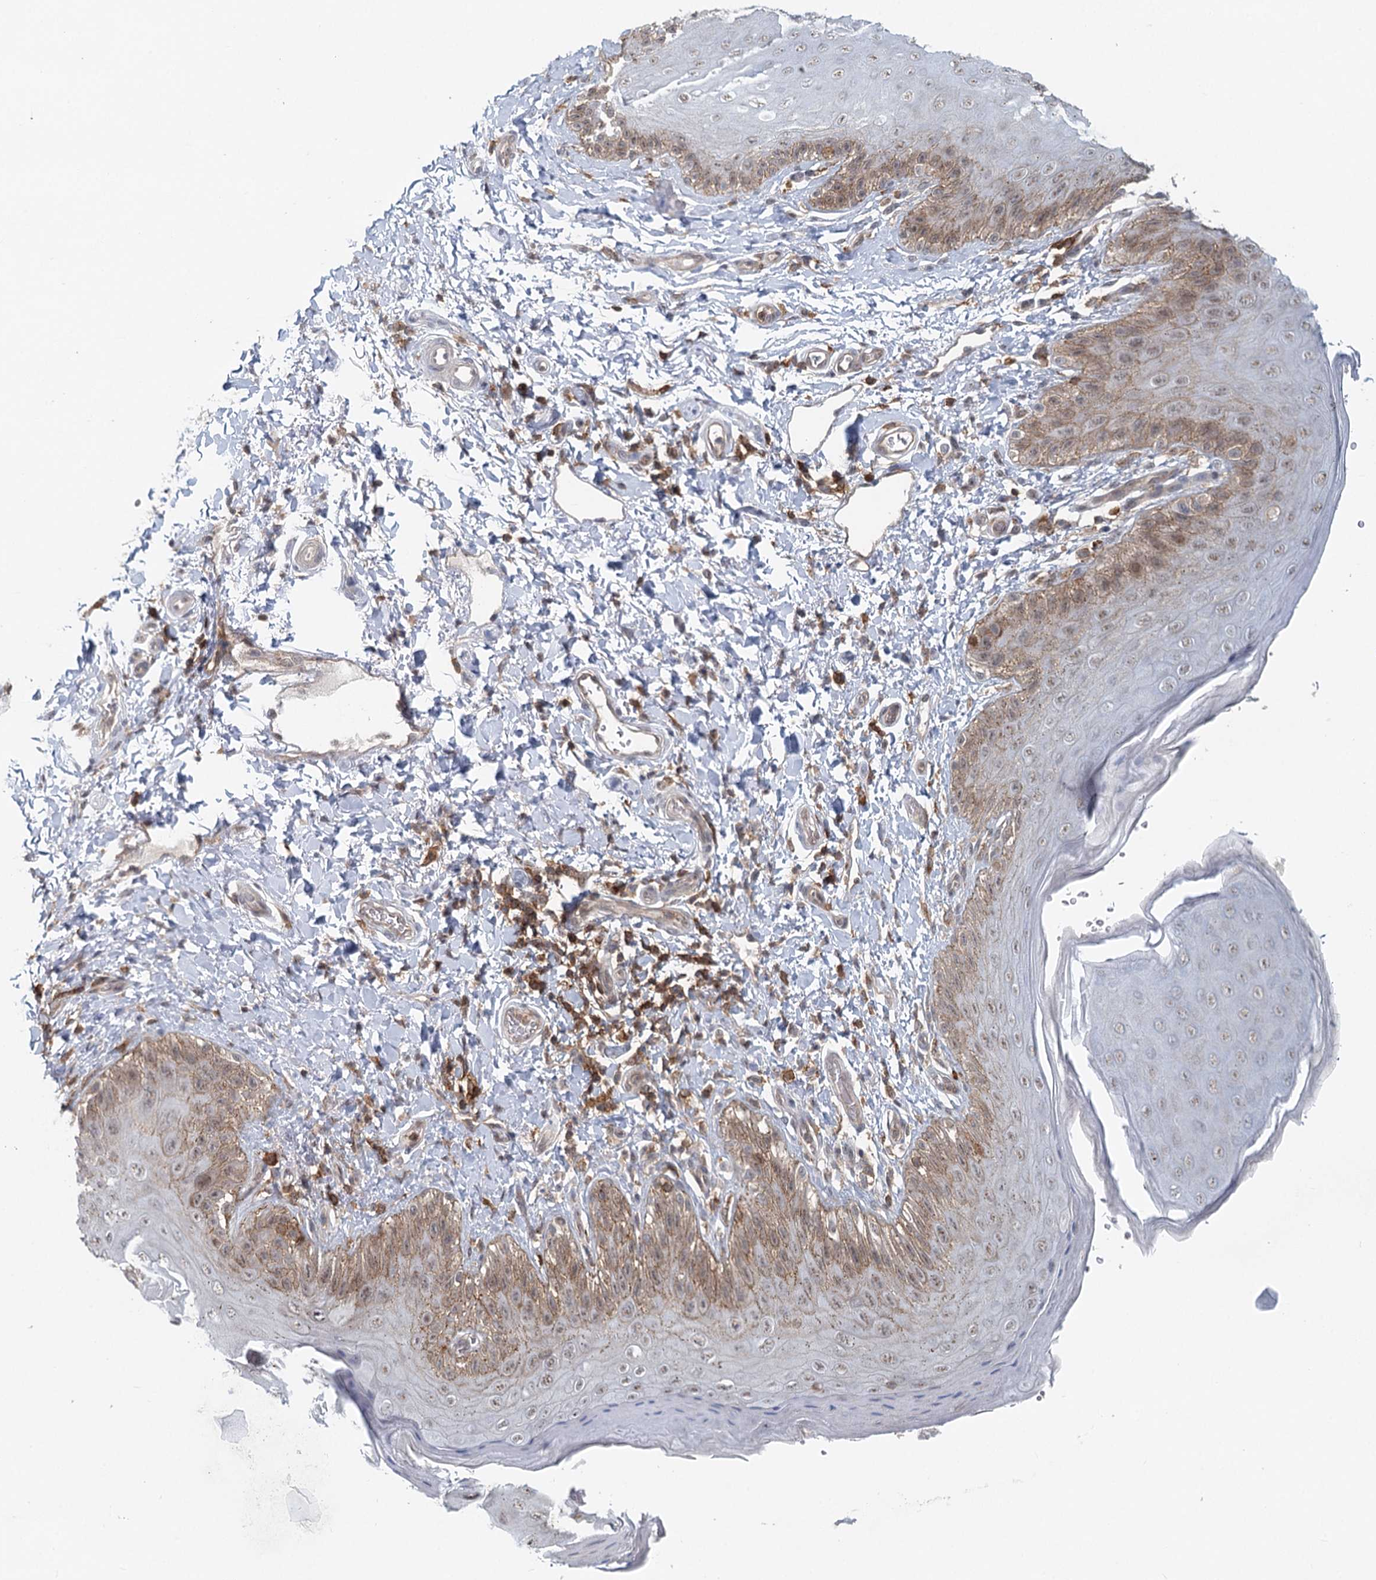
{"staining": {"intensity": "weak", "quantity": "25%-75%", "location": "cytoplasmic/membranous,nuclear"}, "tissue": "skin", "cell_type": "Epidermal cells", "image_type": "normal", "snomed": [{"axis": "morphology", "description": "Normal tissue, NOS"}, {"axis": "topography", "description": "Anal"}], "caption": "IHC of unremarkable human skin exhibits low levels of weak cytoplasmic/membranous,nuclear positivity in about 25%-75% of epidermal cells. Immunohistochemistry (ihc) stains the protein of interest in brown and the nuclei are stained blue.", "gene": "CDC42SE2", "patient": {"sex": "male", "age": 44}}